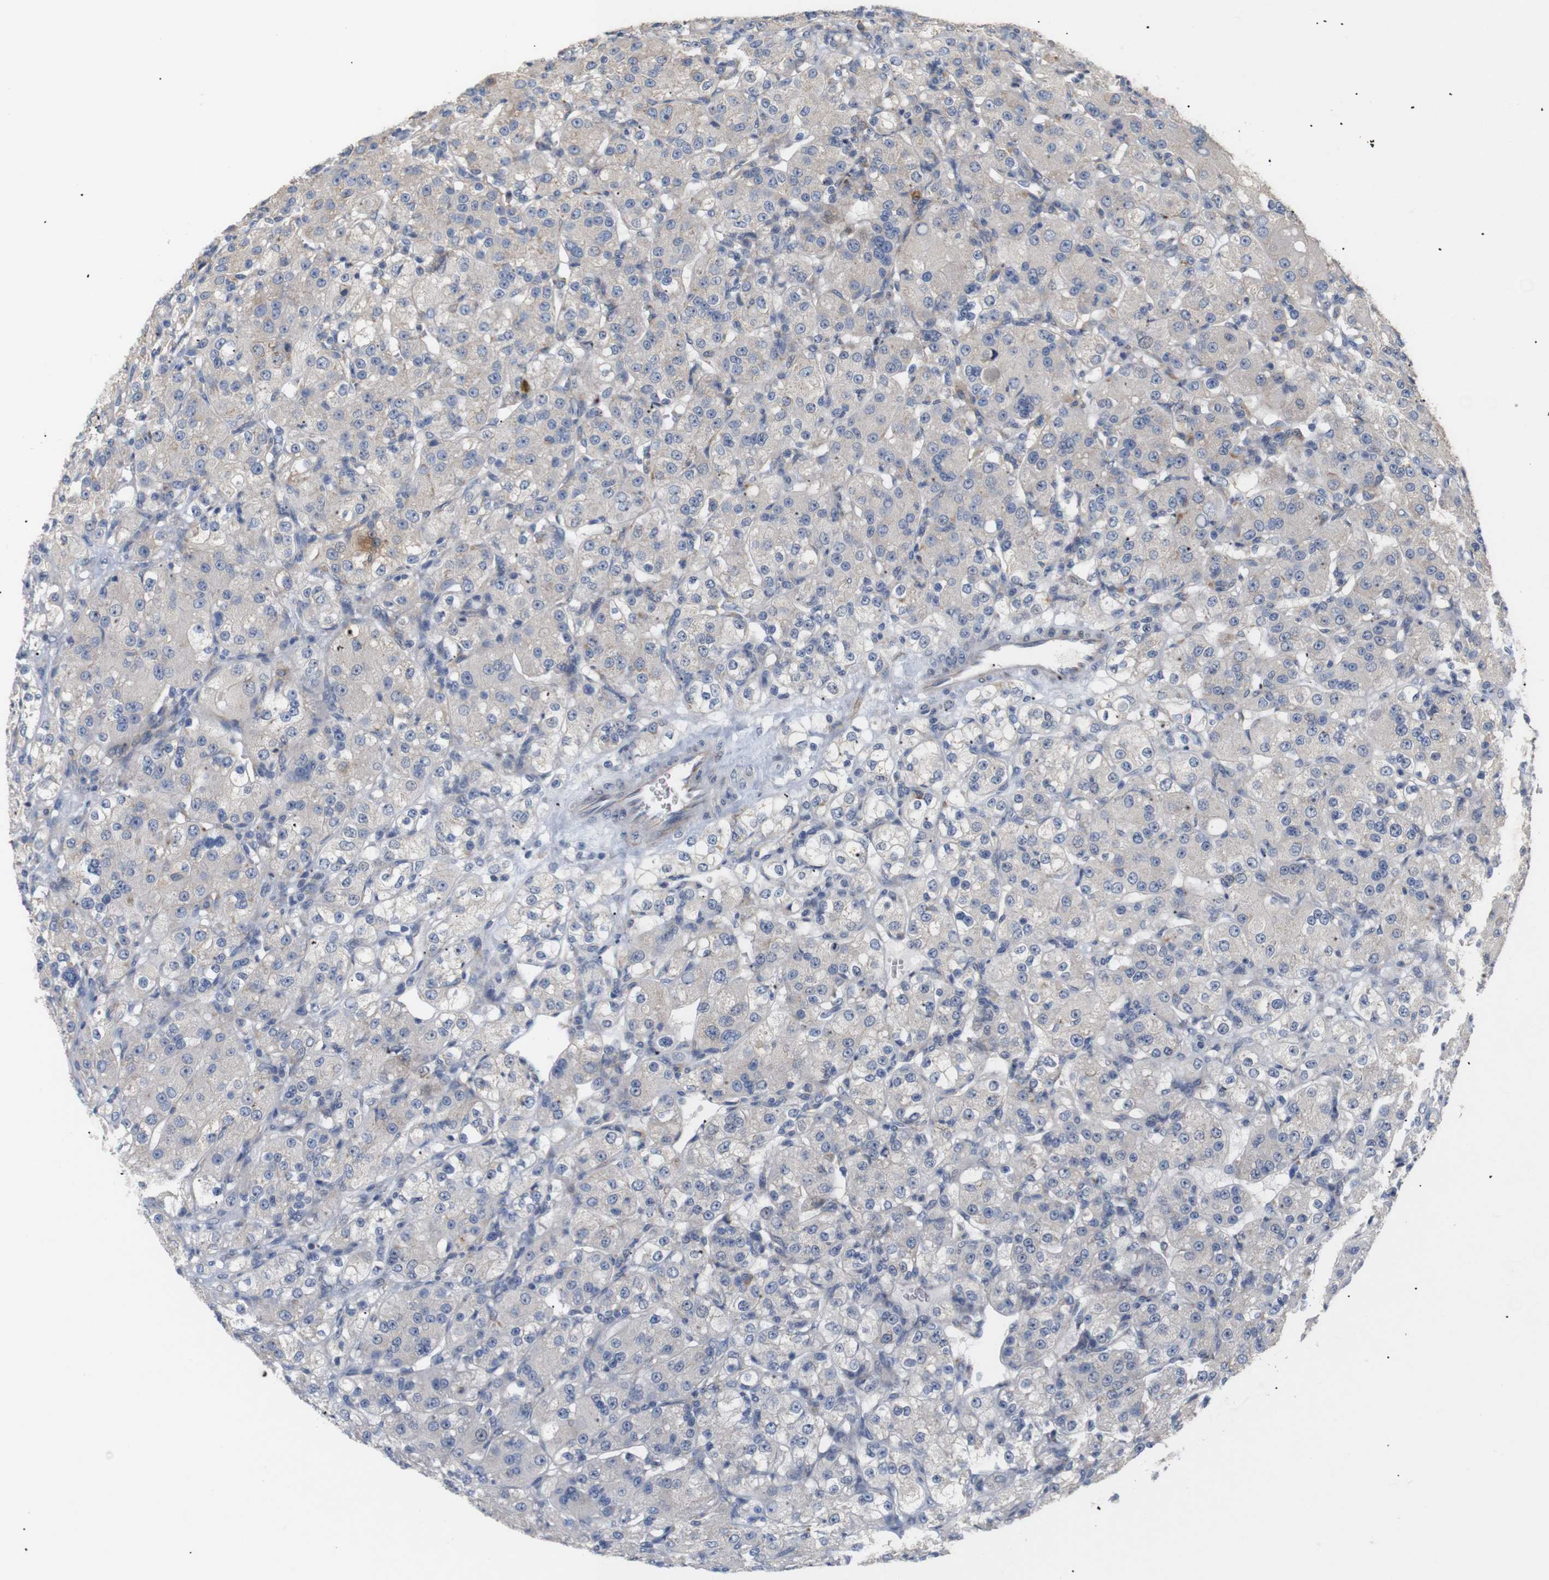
{"staining": {"intensity": "negative", "quantity": "none", "location": "none"}, "tissue": "renal cancer", "cell_type": "Tumor cells", "image_type": "cancer", "snomed": [{"axis": "morphology", "description": "Normal tissue, NOS"}, {"axis": "morphology", "description": "Adenocarcinoma, NOS"}, {"axis": "topography", "description": "Kidney"}], "caption": "The IHC histopathology image has no significant staining in tumor cells of adenocarcinoma (renal) tissue.", "gene": "TRIM5", "patient": {"sex": "male", "age": 61}}